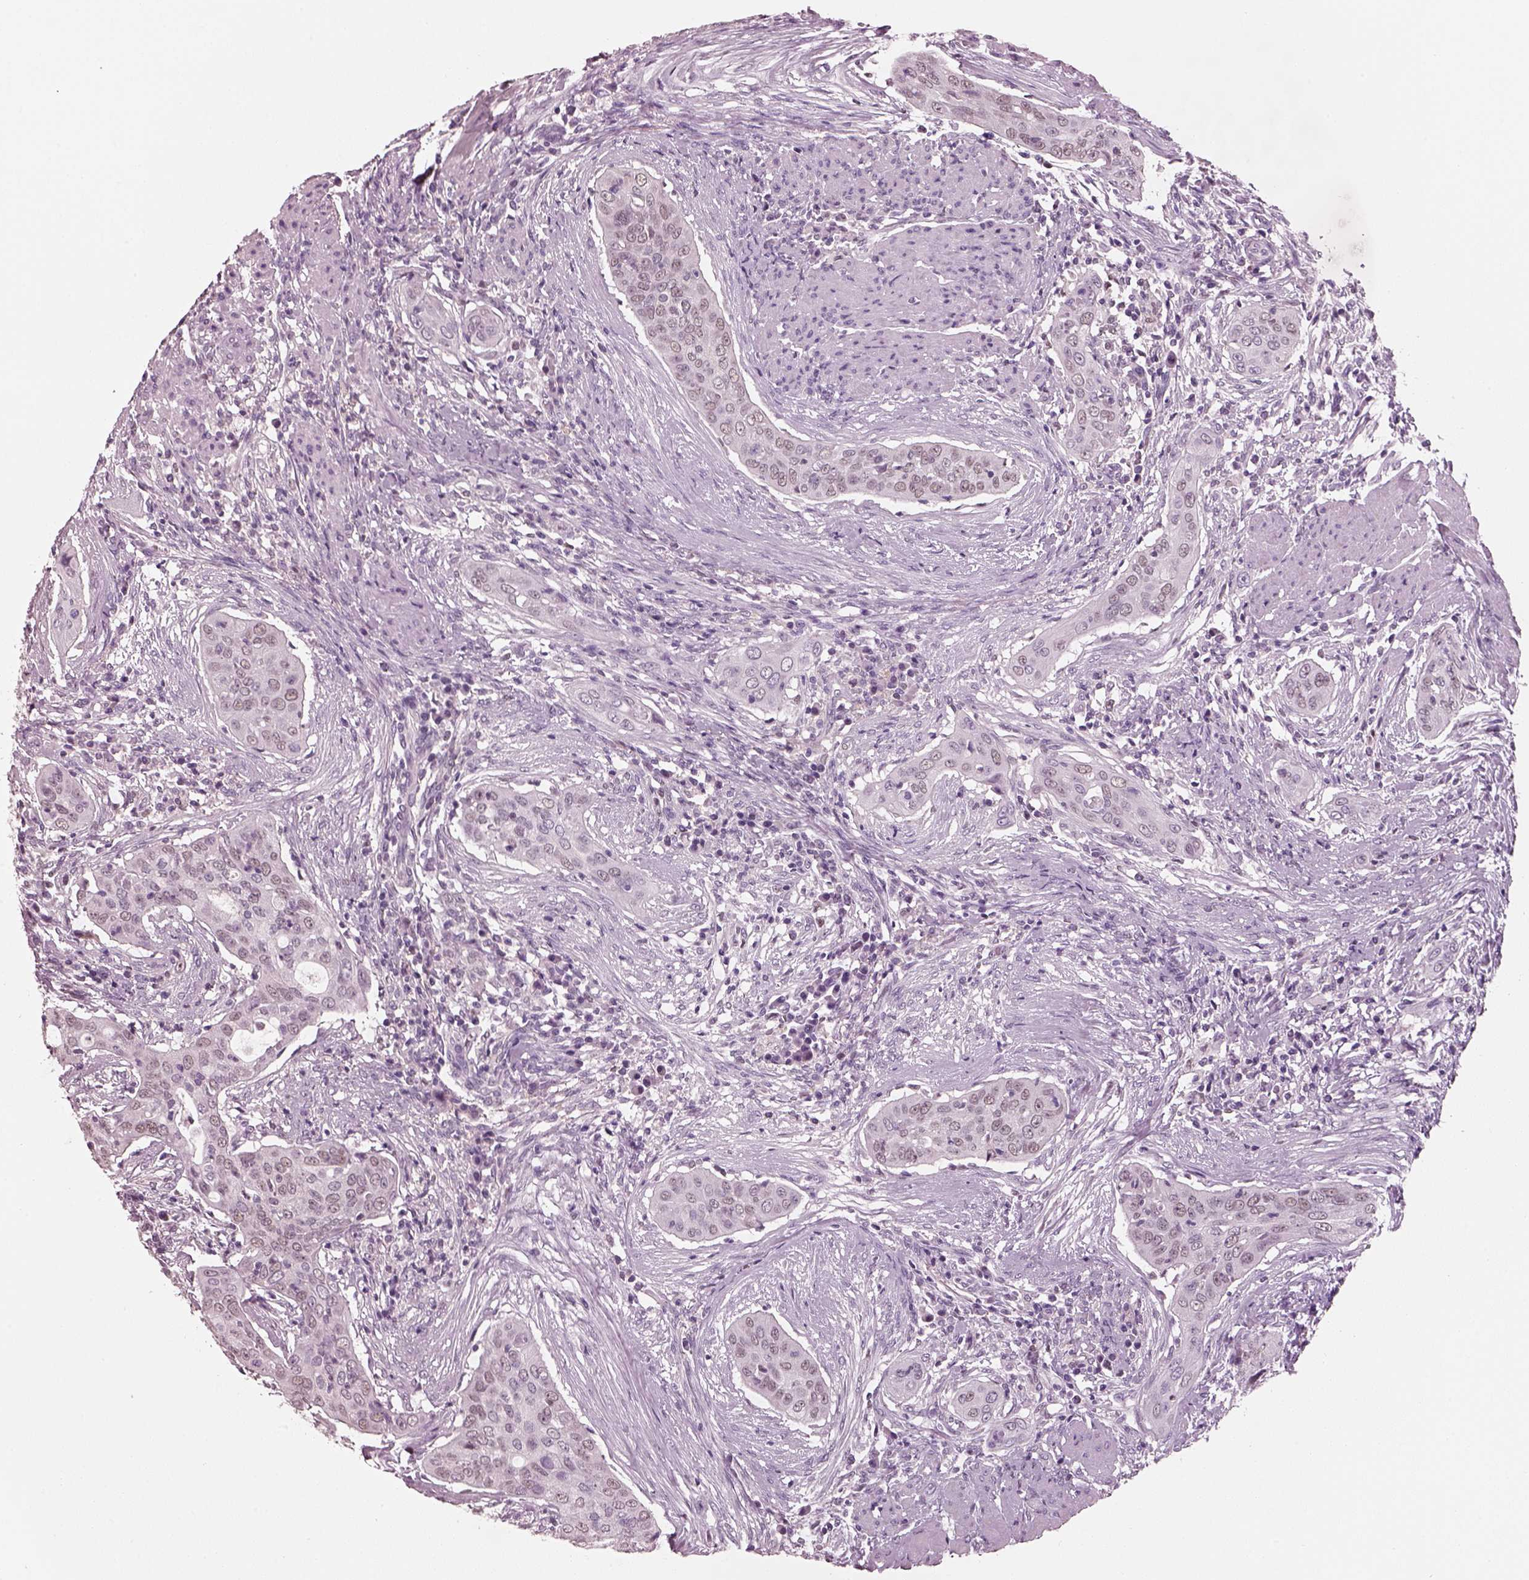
{"staining": {"intensity": "weak", "quantity": ">75%", "location": "nuclear"}, "tissue": "urothelial cancer", "cell_type": "Tumor cells", "image_type": "cancer", "snomed": [{"axis": "morphology", "description": "Urothelial carcinoma, High grade"}, {"axis": "topography", "description": "Urinary bladder"}], "caption": "The immunohistochemical stain labels weak nuclear expression in tumor cells of urothelial cancer tissue.", "gene": "ELSPBP1", "patient": {"sex": "male", "age": 82}}